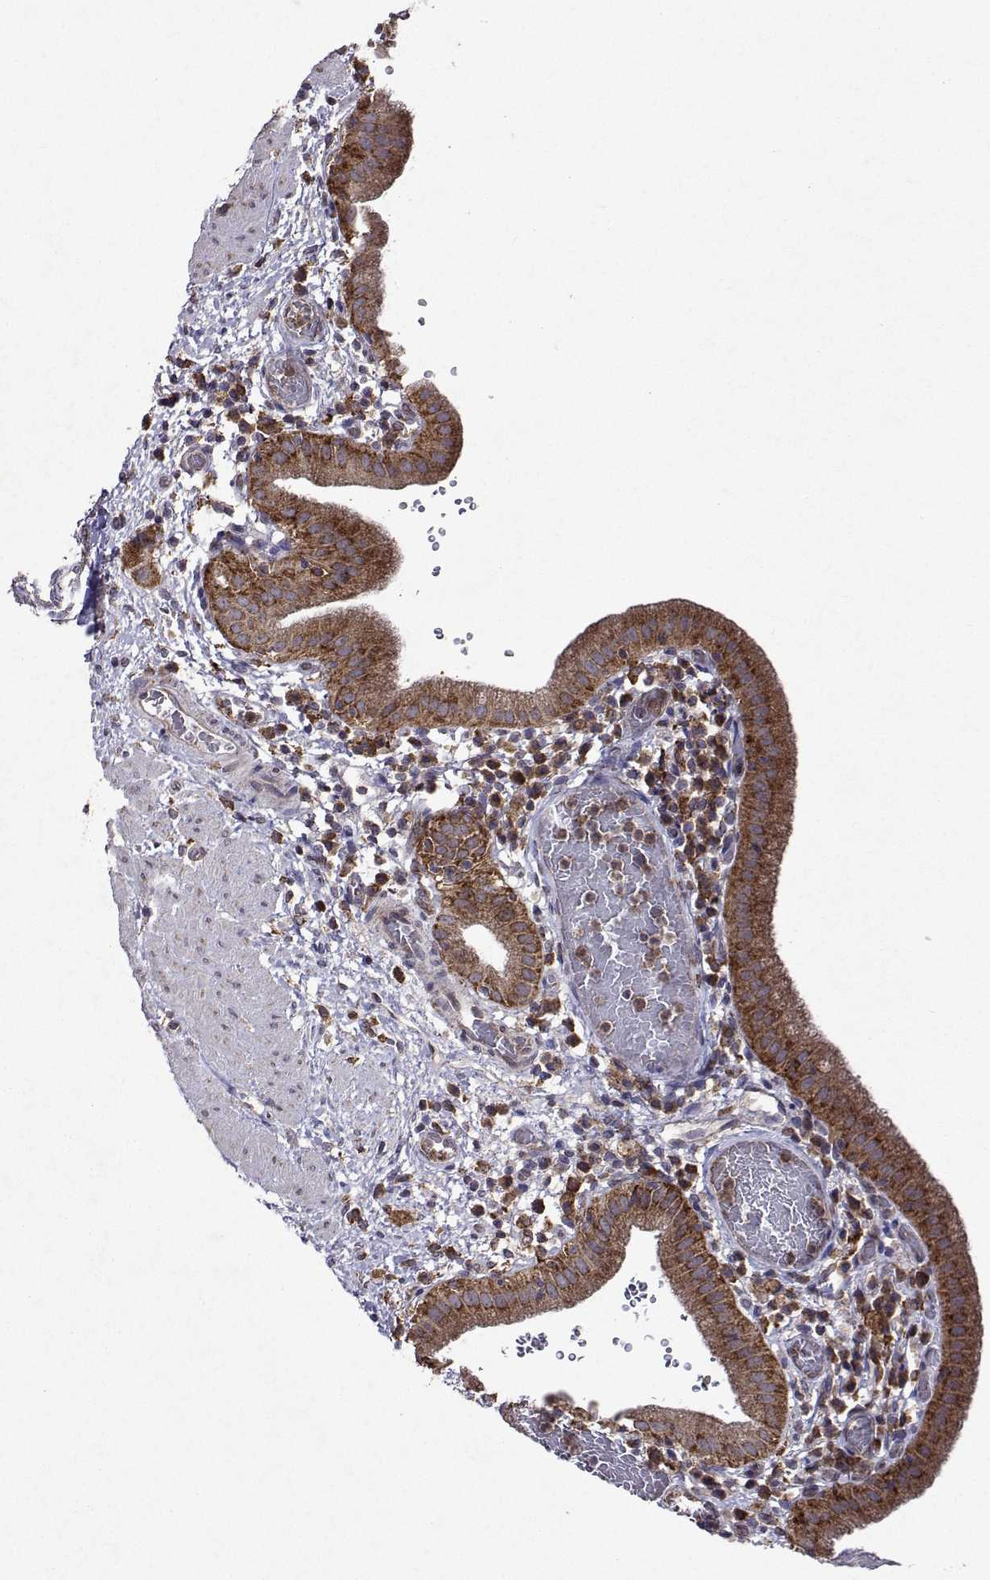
{"staining": {"intensity": "moderate", "quantity": ">75%", "location": "cytoplasmic/membranous"}, "tissue": "gallbladder", "cell_type": "Glandular cells", "image_type": "normal", "snomed": [{"axis": "morphology", "description": "Normal tissue, NOS"}, {"axis": "topography", "description": "Gallbladder"}], "caption": "A histopathology image of human gallbladder stained for a protein displays moderate cytoplasmic/membranous brown staining in glandular cells.", "gene": "TARBP2", "patient": {"sex": "male", "age": 26}}